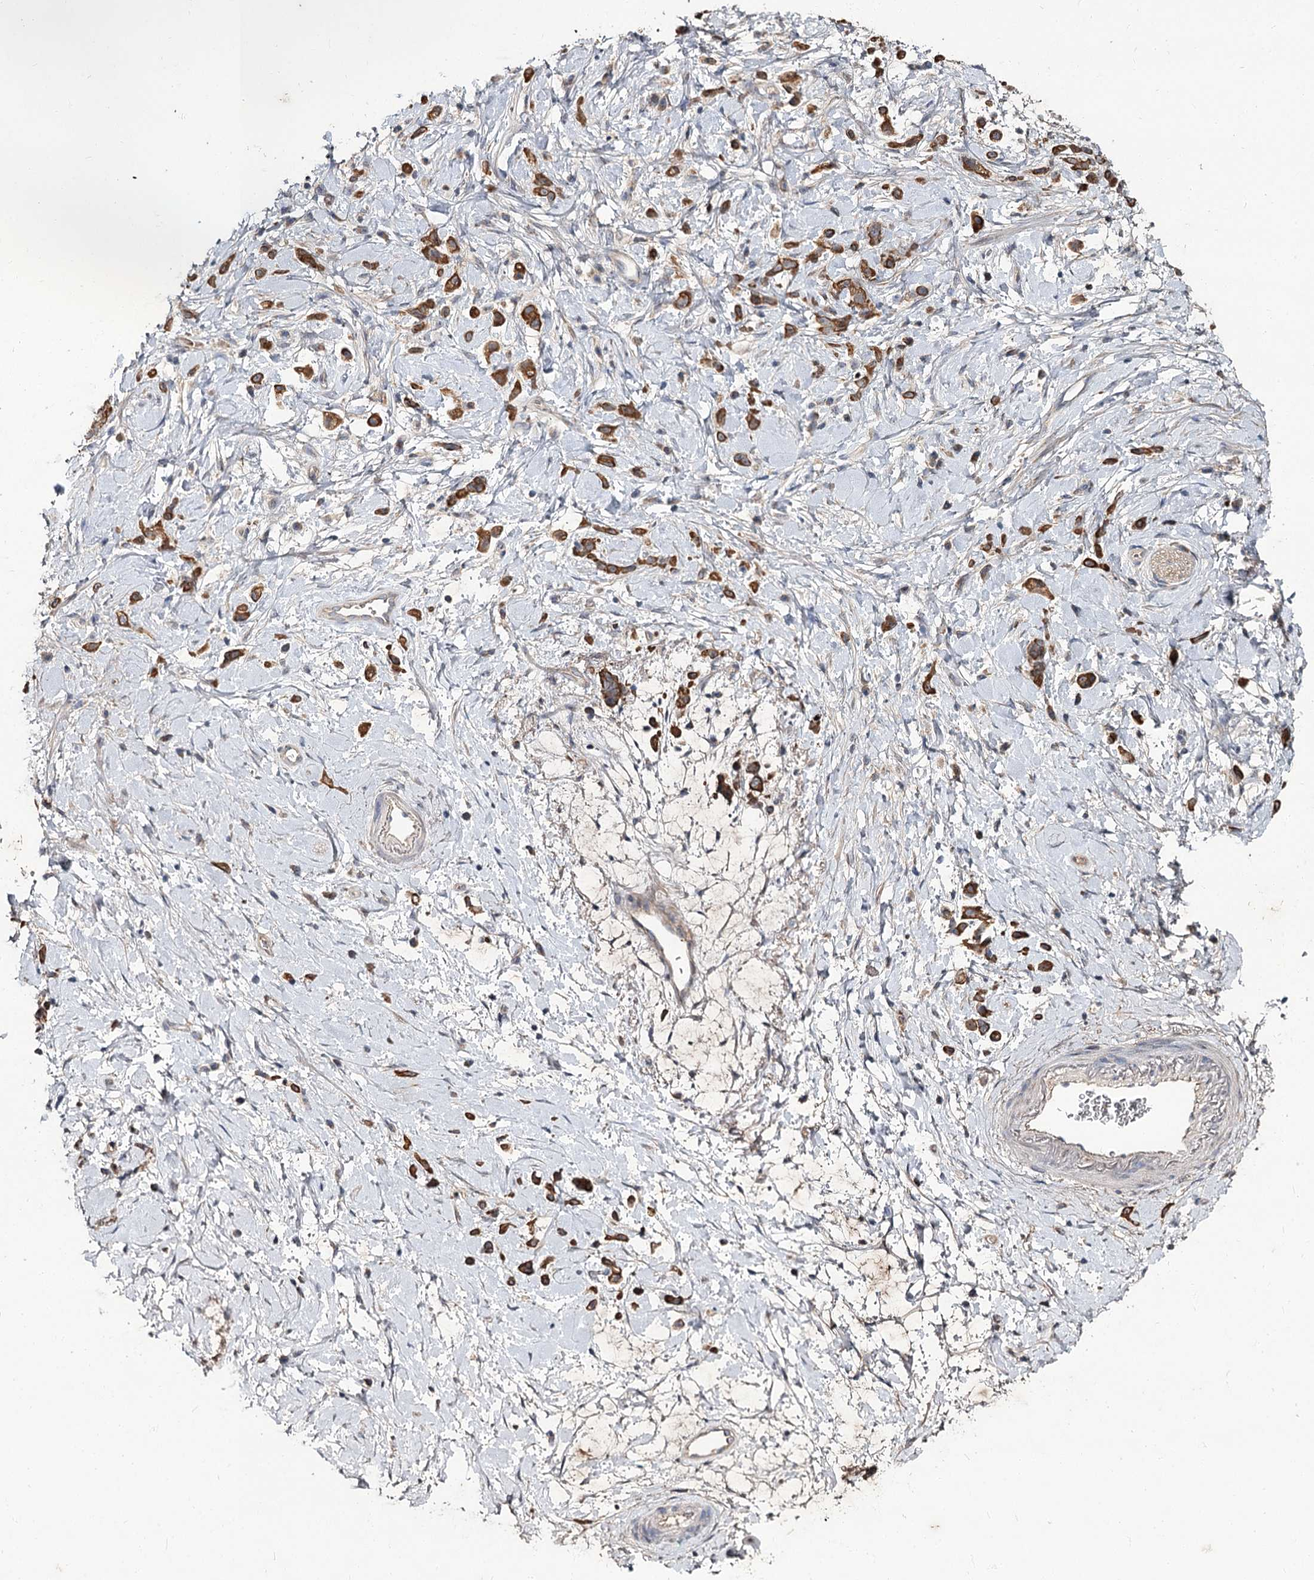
{"staining": {"intensity": "moderate", "quantity": ">75%", "location": "cytoplasmic/membranous"}, "tissue": "stomach cancer", "cell_type": "Tumor cells", "image_type": "cancer", "snomed": [{"axis": "morphology", "description": "Adenocarcinoma, NOS"}, {"axis": "topography", "description": "Stomach"}], "caption": "IHC photomicrograph of human stomach cancer (adenocarcinoma) stained for a protein (brown), which demonstrates medium levels of moderate cytoplasmic/membranous staining in approximately >75% of tumor cells.", "gene": "MFN1", "patient": {"sex": "female", "age": 60}}